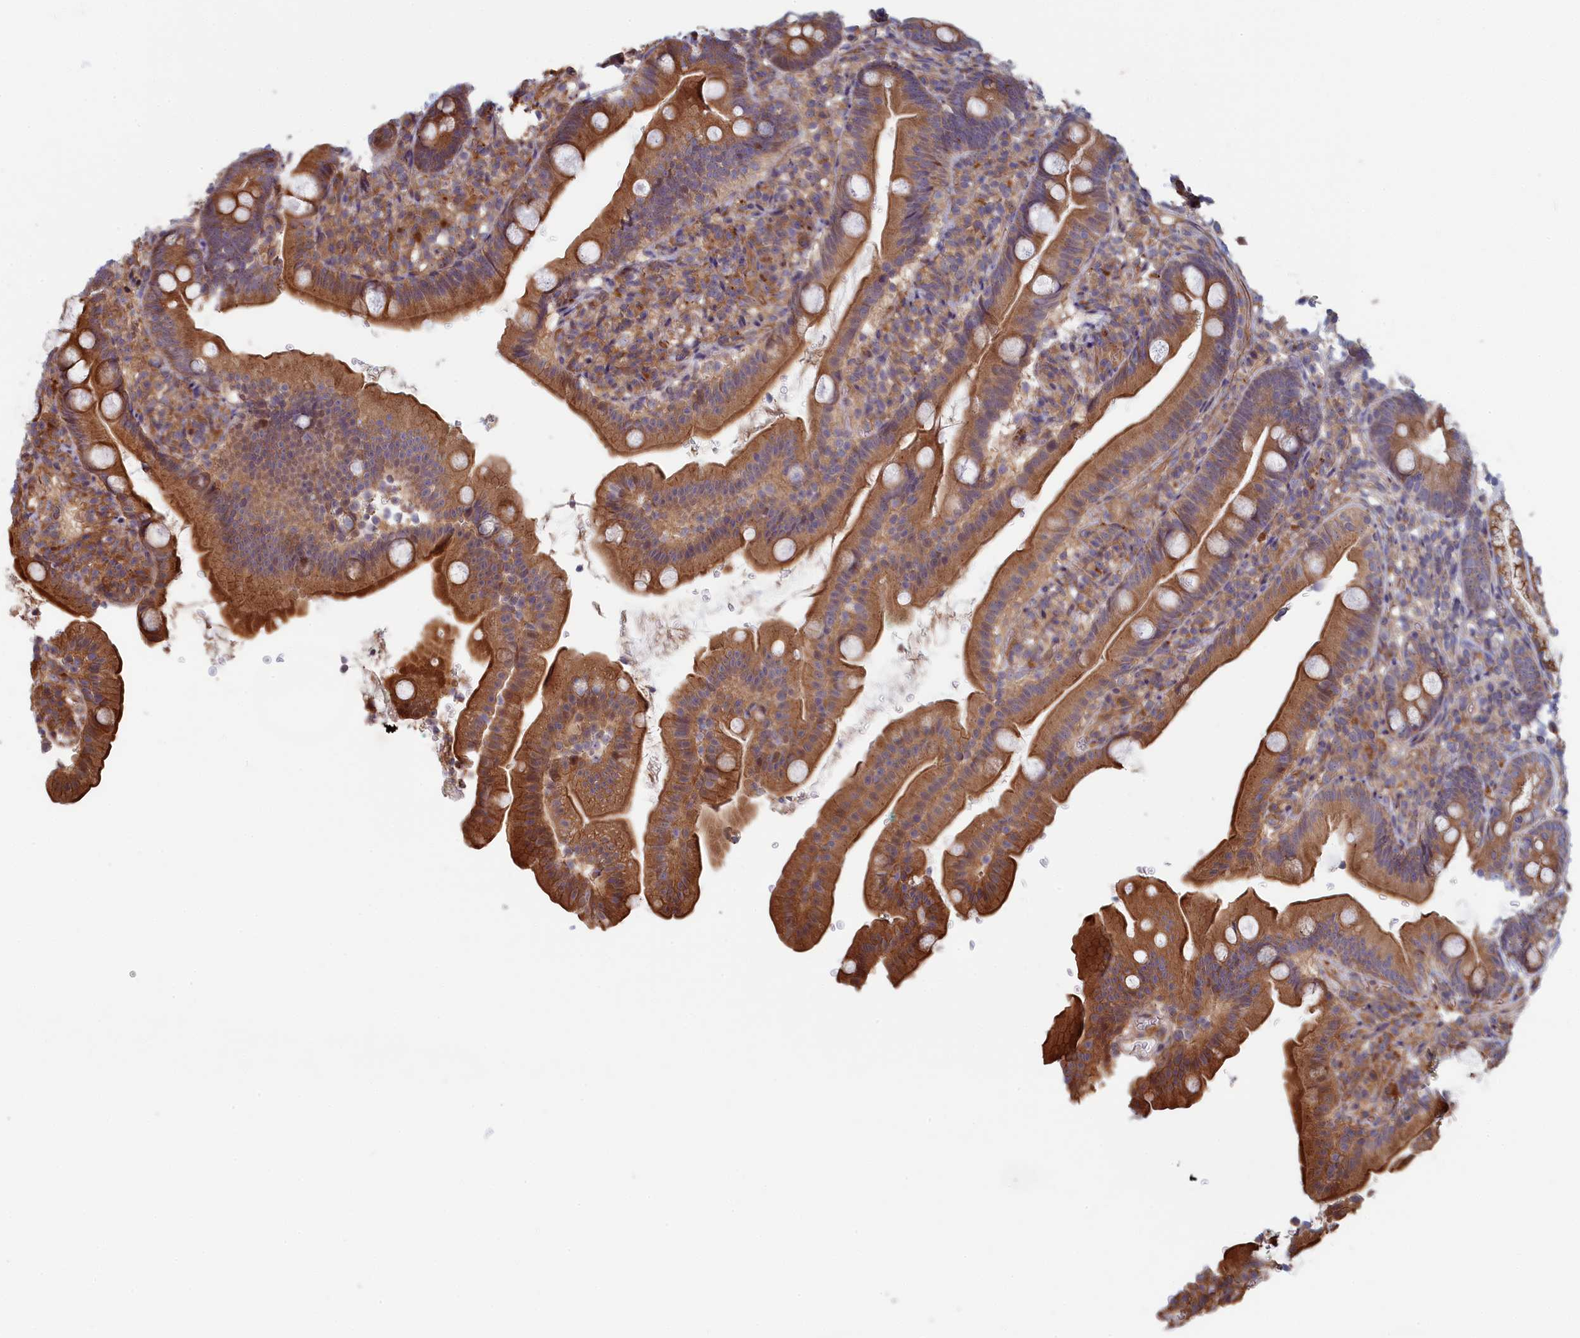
{"staining": {"intensity": "moderate", "quantity": ">75%", "location": "cytoplasmic/membranous"}, "tissue": "duodenum", "cell_type": "Glandular cells", "image_type": "normal", "snomed": [{"axis": "morphology", "description": "Normal tissue, NOS"}, {"axis": "topography", "description": "Duodenum"}], "caption": "This is an image of immunohistochemistry staining of benign duodenum, which shows moderate staining in the cytoplasmic/membranous of glandular cells.", "gene": "RILPL1", "patient": {"sex": "female", "age": 67}}